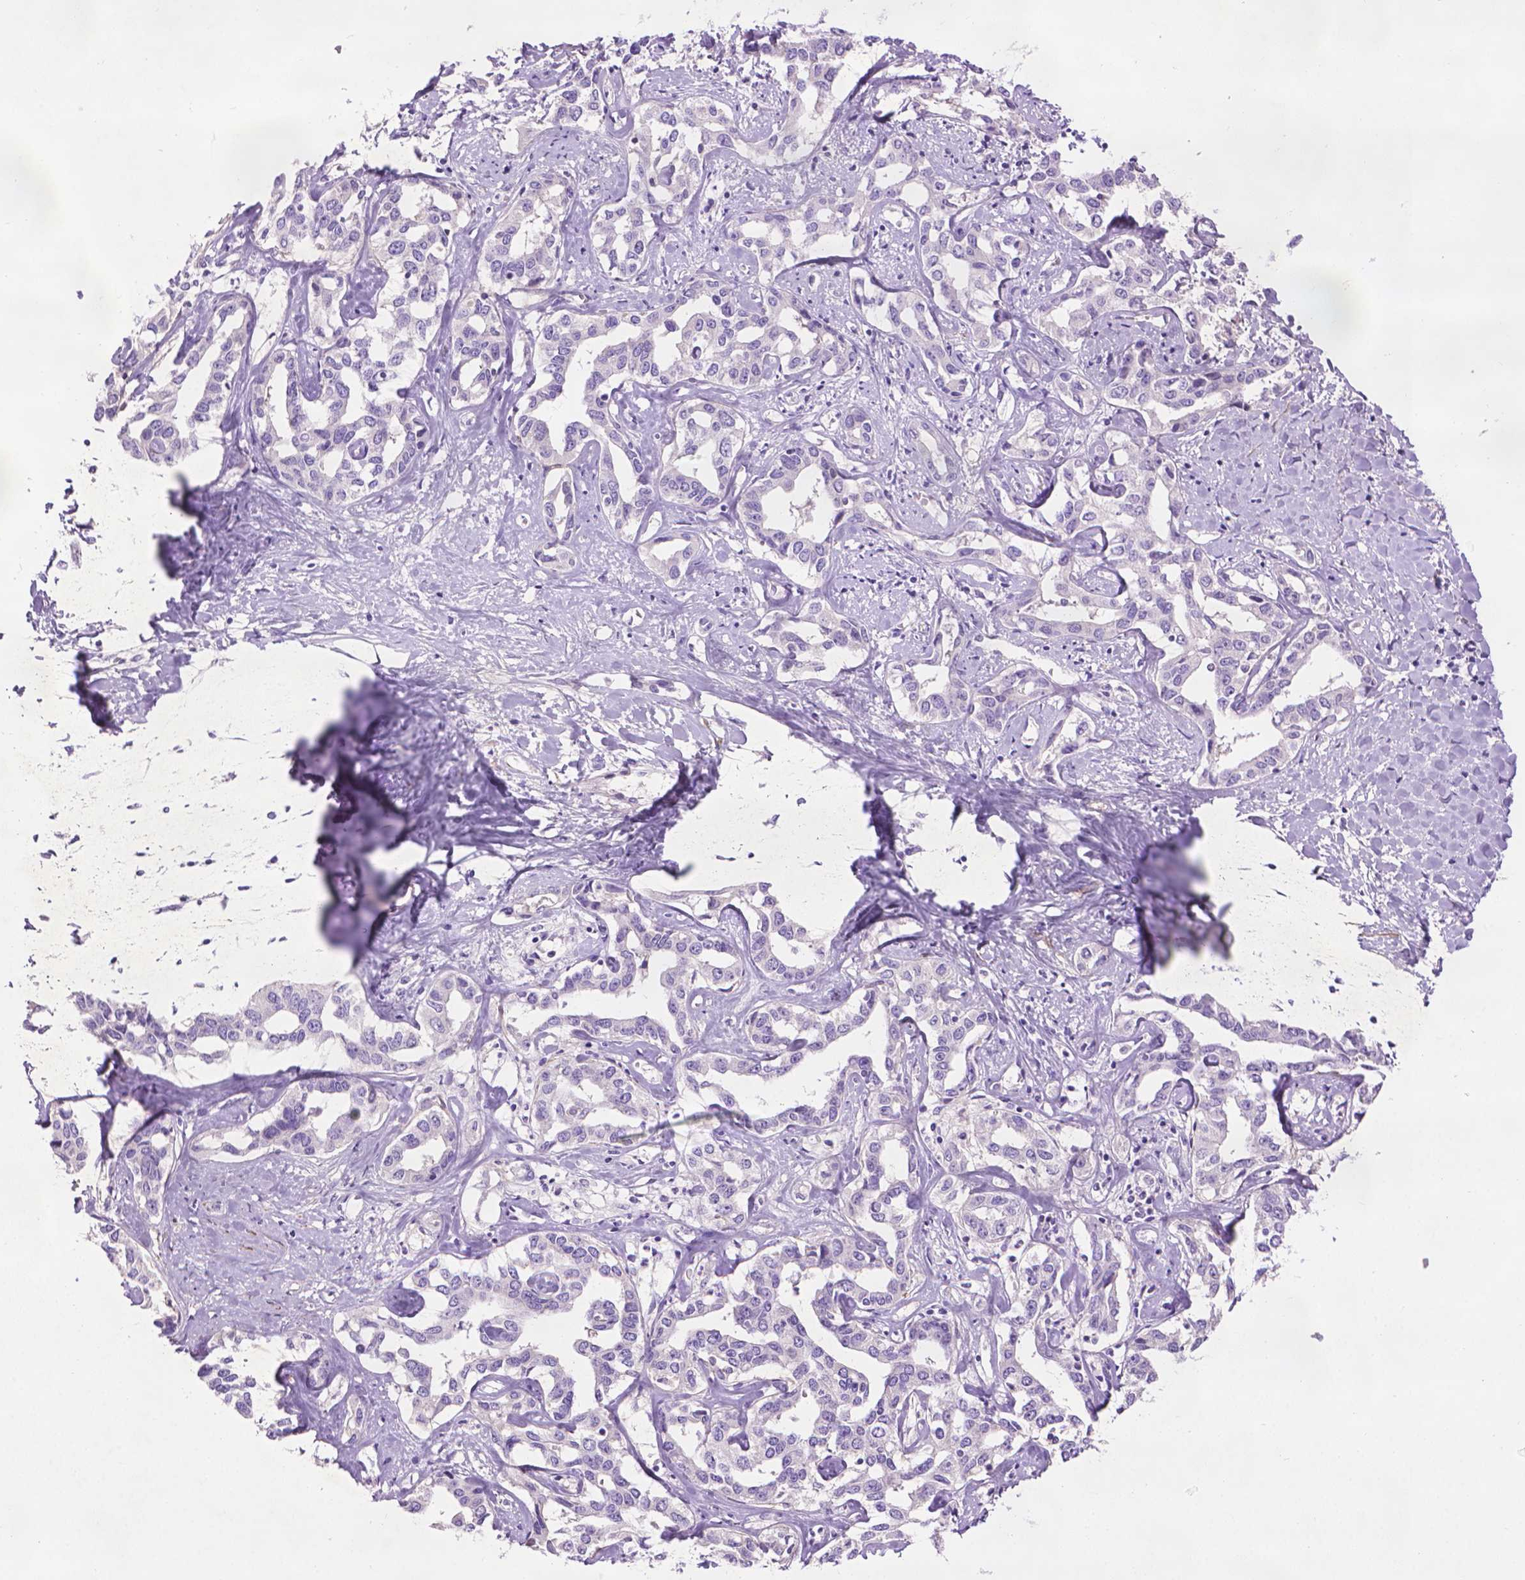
{"staining": {"intensity": "negative", "quantity": "none", "location": "none"}, "tissue": "liver cancer", "cell_type": "Tumor cells", "image_type": "cancer", "snomed": [{"axis": "morphology", "description": "Cholangiocarcinoma"}, {"axis": "topography", "description": "Liver"}], "caption": "This is an immunohistochemistry histopathology image of liver cancer (cholangiocarcinoma). There is no staining in tumor cells.", "gene": "AQP10", "patient": {"sex": "male", "age": 59}}